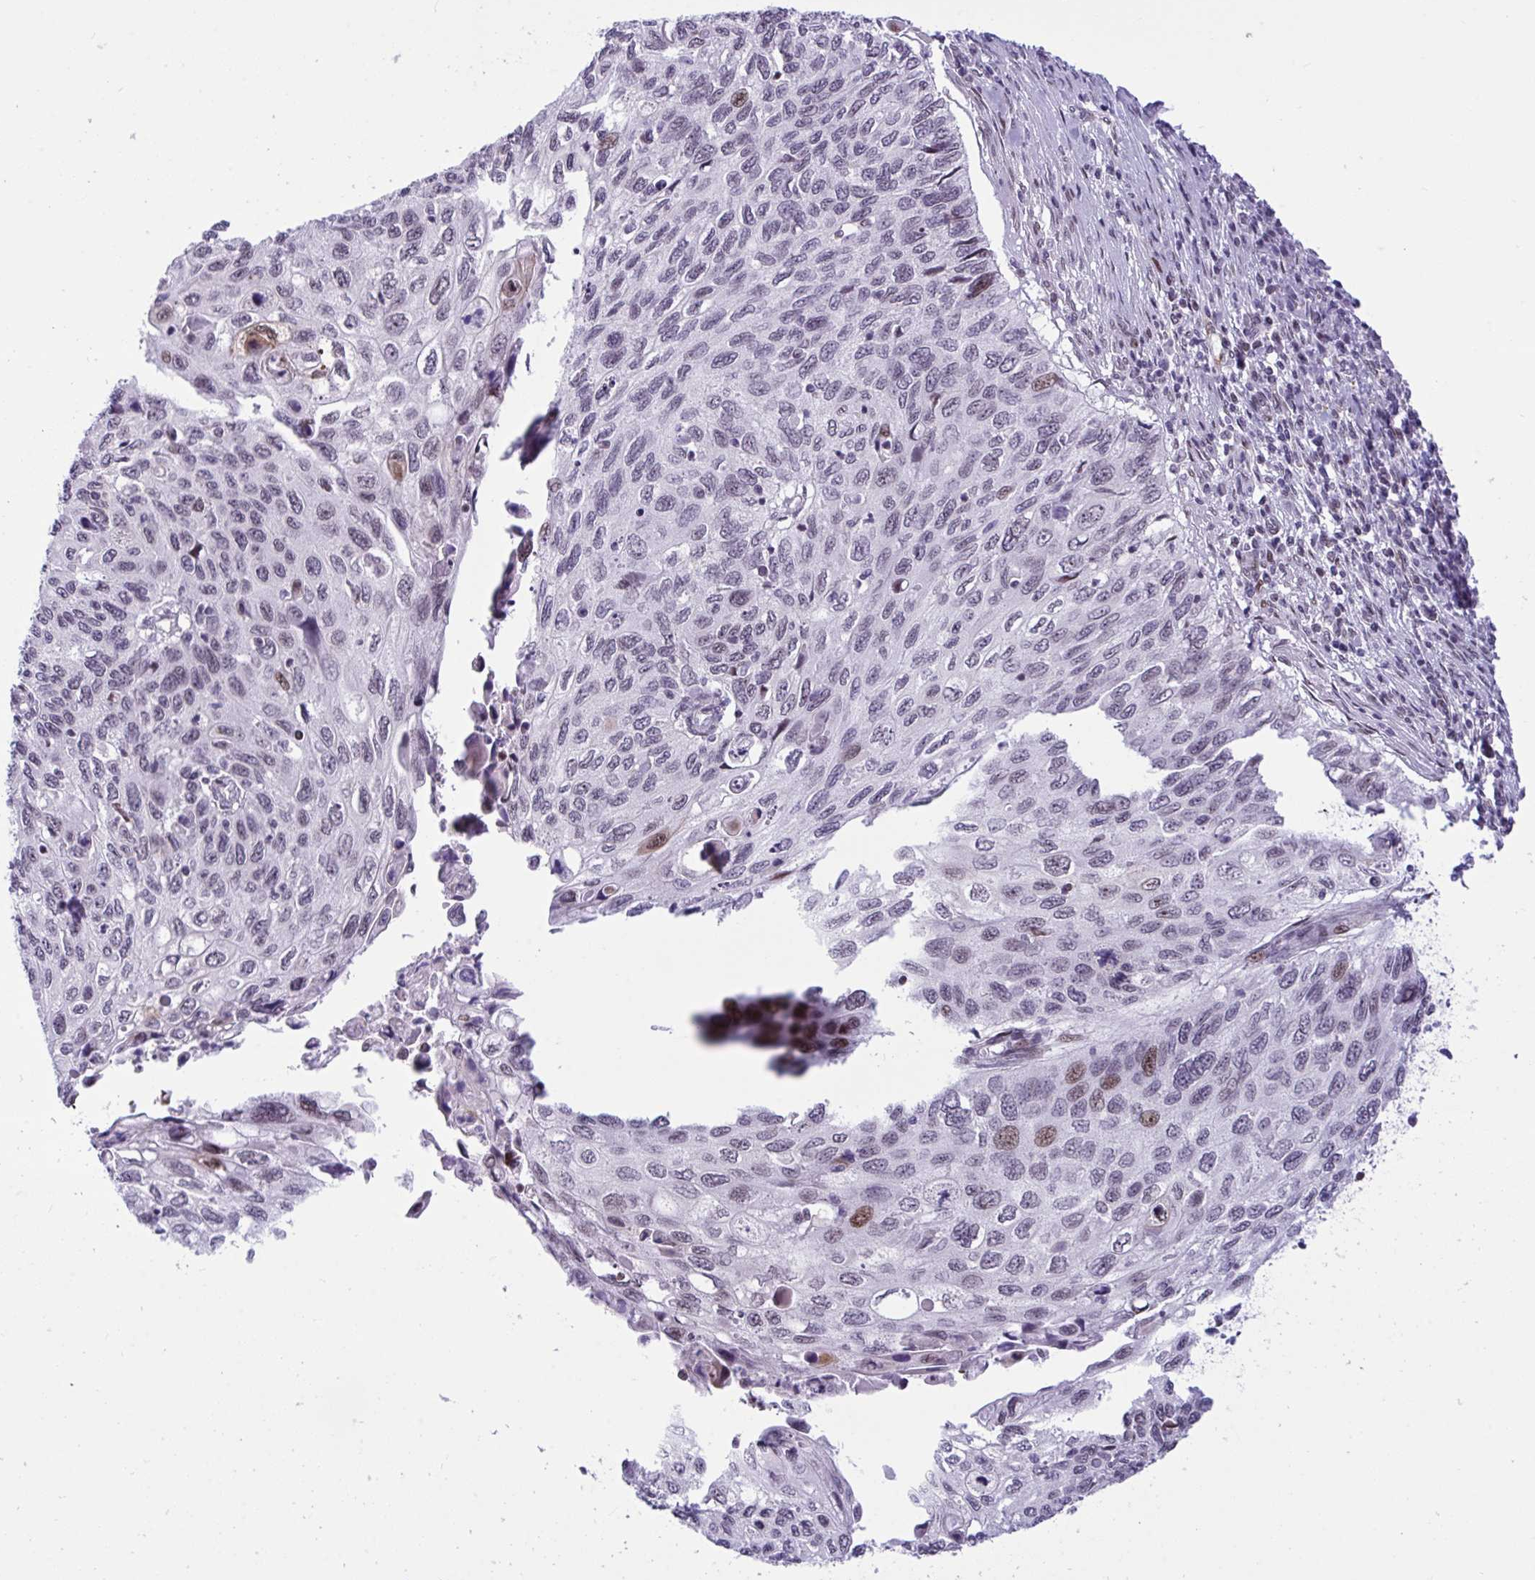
{"staining": {"intensity": "moderate", "quantity": "<25%", "location": "nuclear"}, "tissue": "cervical cancer", "cell_type": "Tumor cells", "image_type": "cancer", "snomed": [{"axis": "morphology", "description": "Squamous cell carcinoma, NOS"}, {"axis": "topography", "description": "Cervix"}], "caption": "There is low levels of moderate nuclear positivity in tumor cells of cervical cancer, as demonstrated by immunohistochemical staining (brown color).", "gene": "ZFHX3", "patient": {"sex": "female", "age": 70}}